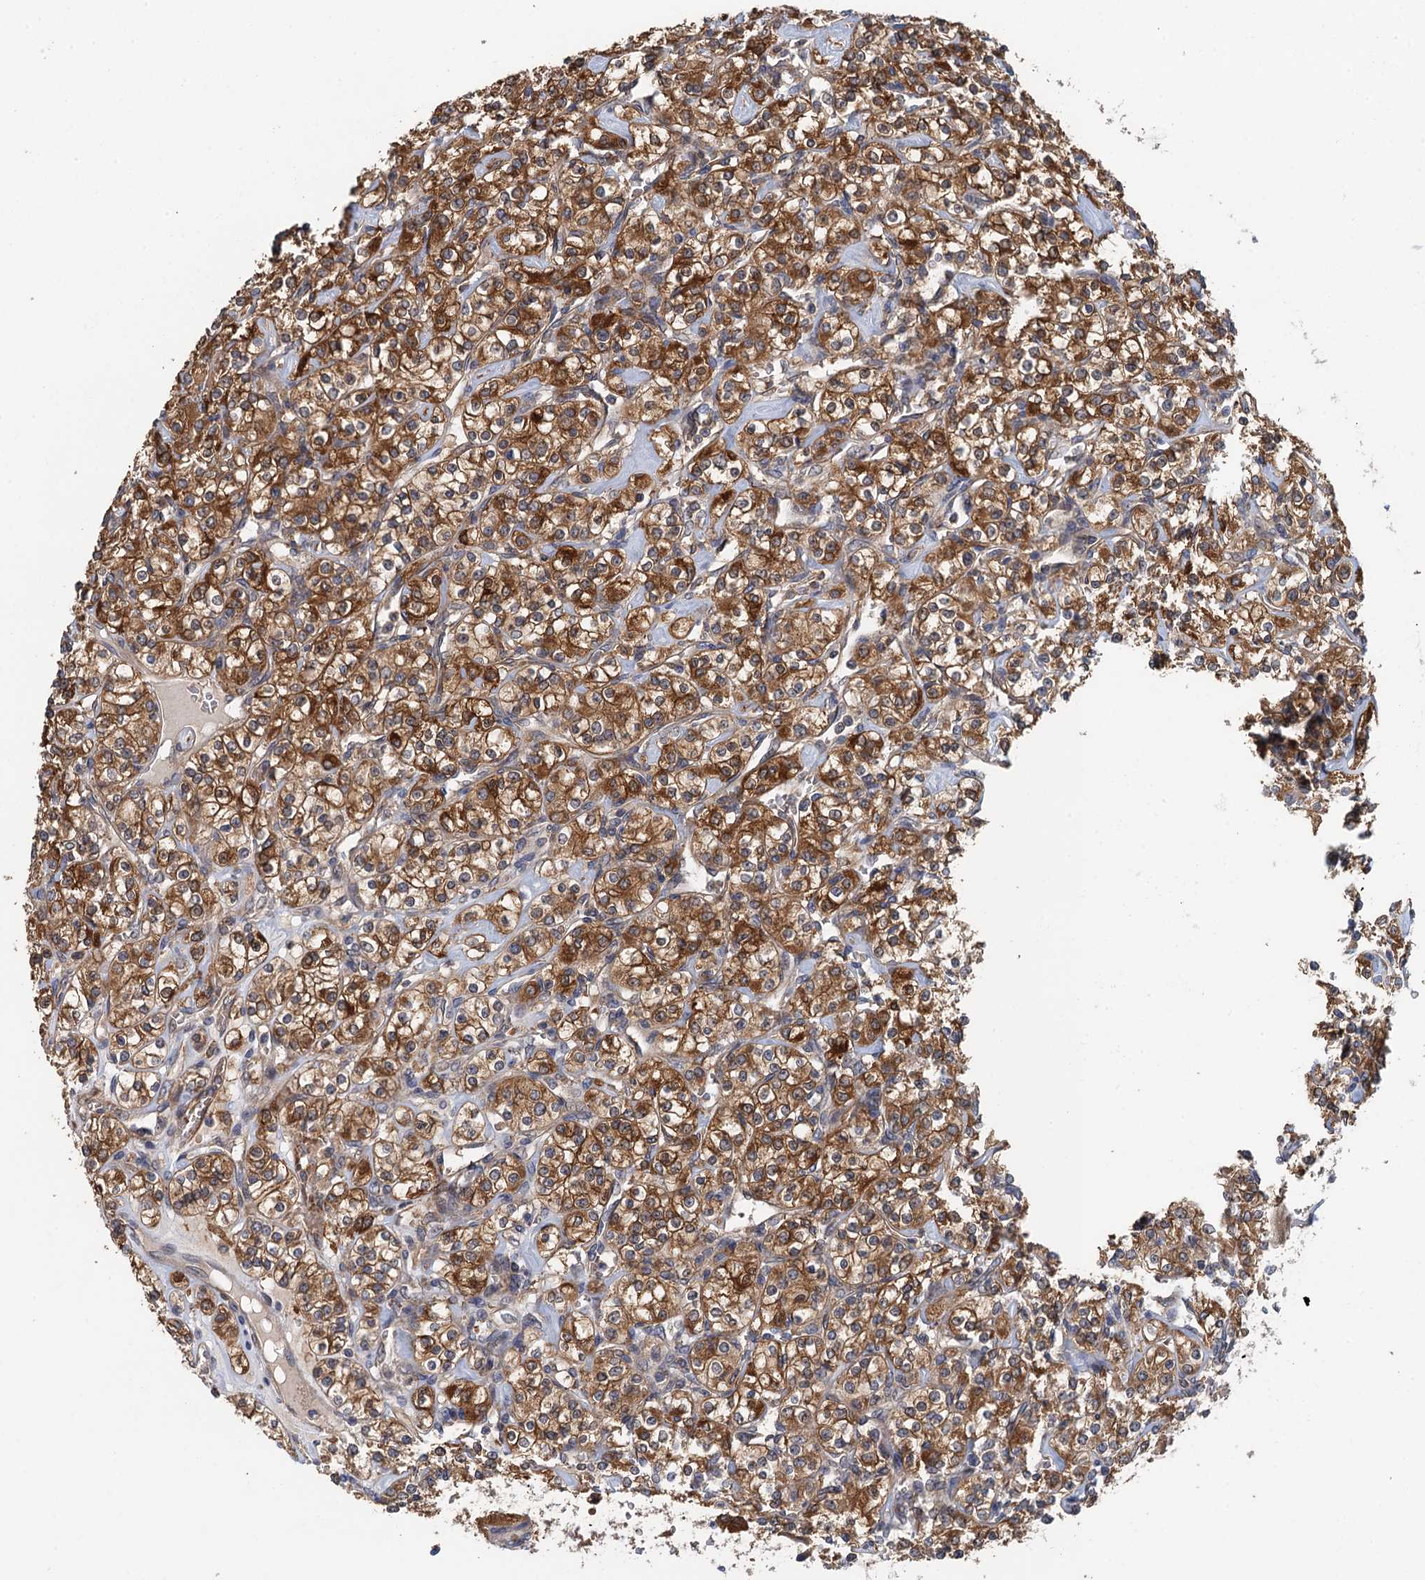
{"staining": {"intensity": "moderate", "quantity": ">75%", "location": "cytoplasmic/membranous"}, "tissue": "renal cancer", "cell_type": "Tumor cells", "image_type": "cancer", "snomed": [{"axis": "morphology", "description": "Adenocarcinoma, NOS"}, {"axis": "topography", "description": "Kidney"}], "caption": "IHC (DAB) staining of renal cancer (adenocarcinoma) demonstrates moderate cytoplasmic/membranous protein staining in about >75% of tumor cells.", "gene": "RSAD2", "patient": {"sex": "male", "age": 77}}